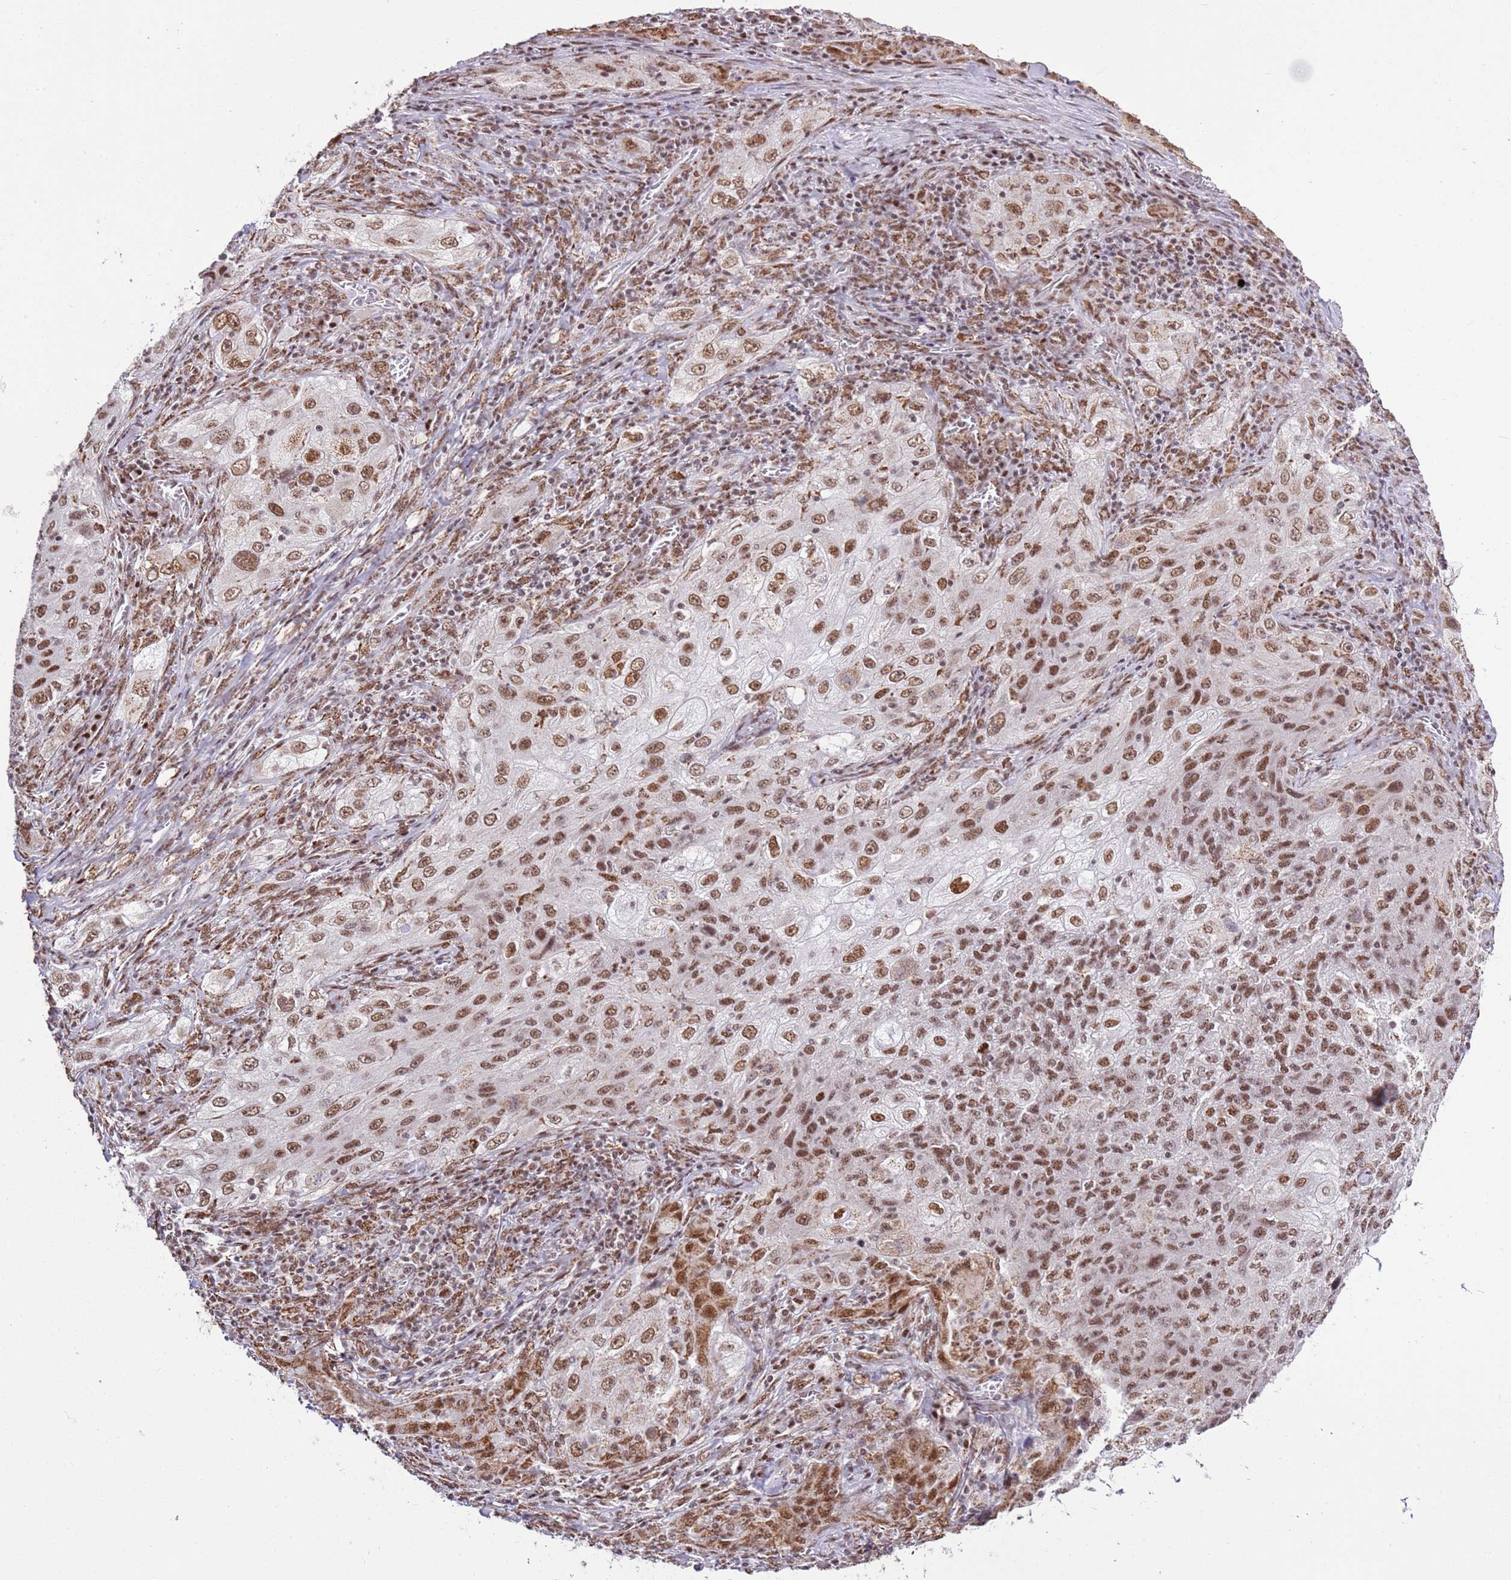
{"staining": {"intensity": "moderate", "quantity": ">75%", "location": "nuclear"}, "tissue": "lung cancer", "cell_type": "Tumor cells", "image_type": "cancer", "snomed": [{"axis": "morphology", "description": "Squamous cell carcinoma, NOS"}, {"axis": "topography", "description": "Lung"}], "caption": "A brown stain highlights moderate nuclear positivity of a protein in human lung cancer tumor cells.", "gene": "AKAP8L", "patient": {"sex": "female", "age": 69}}